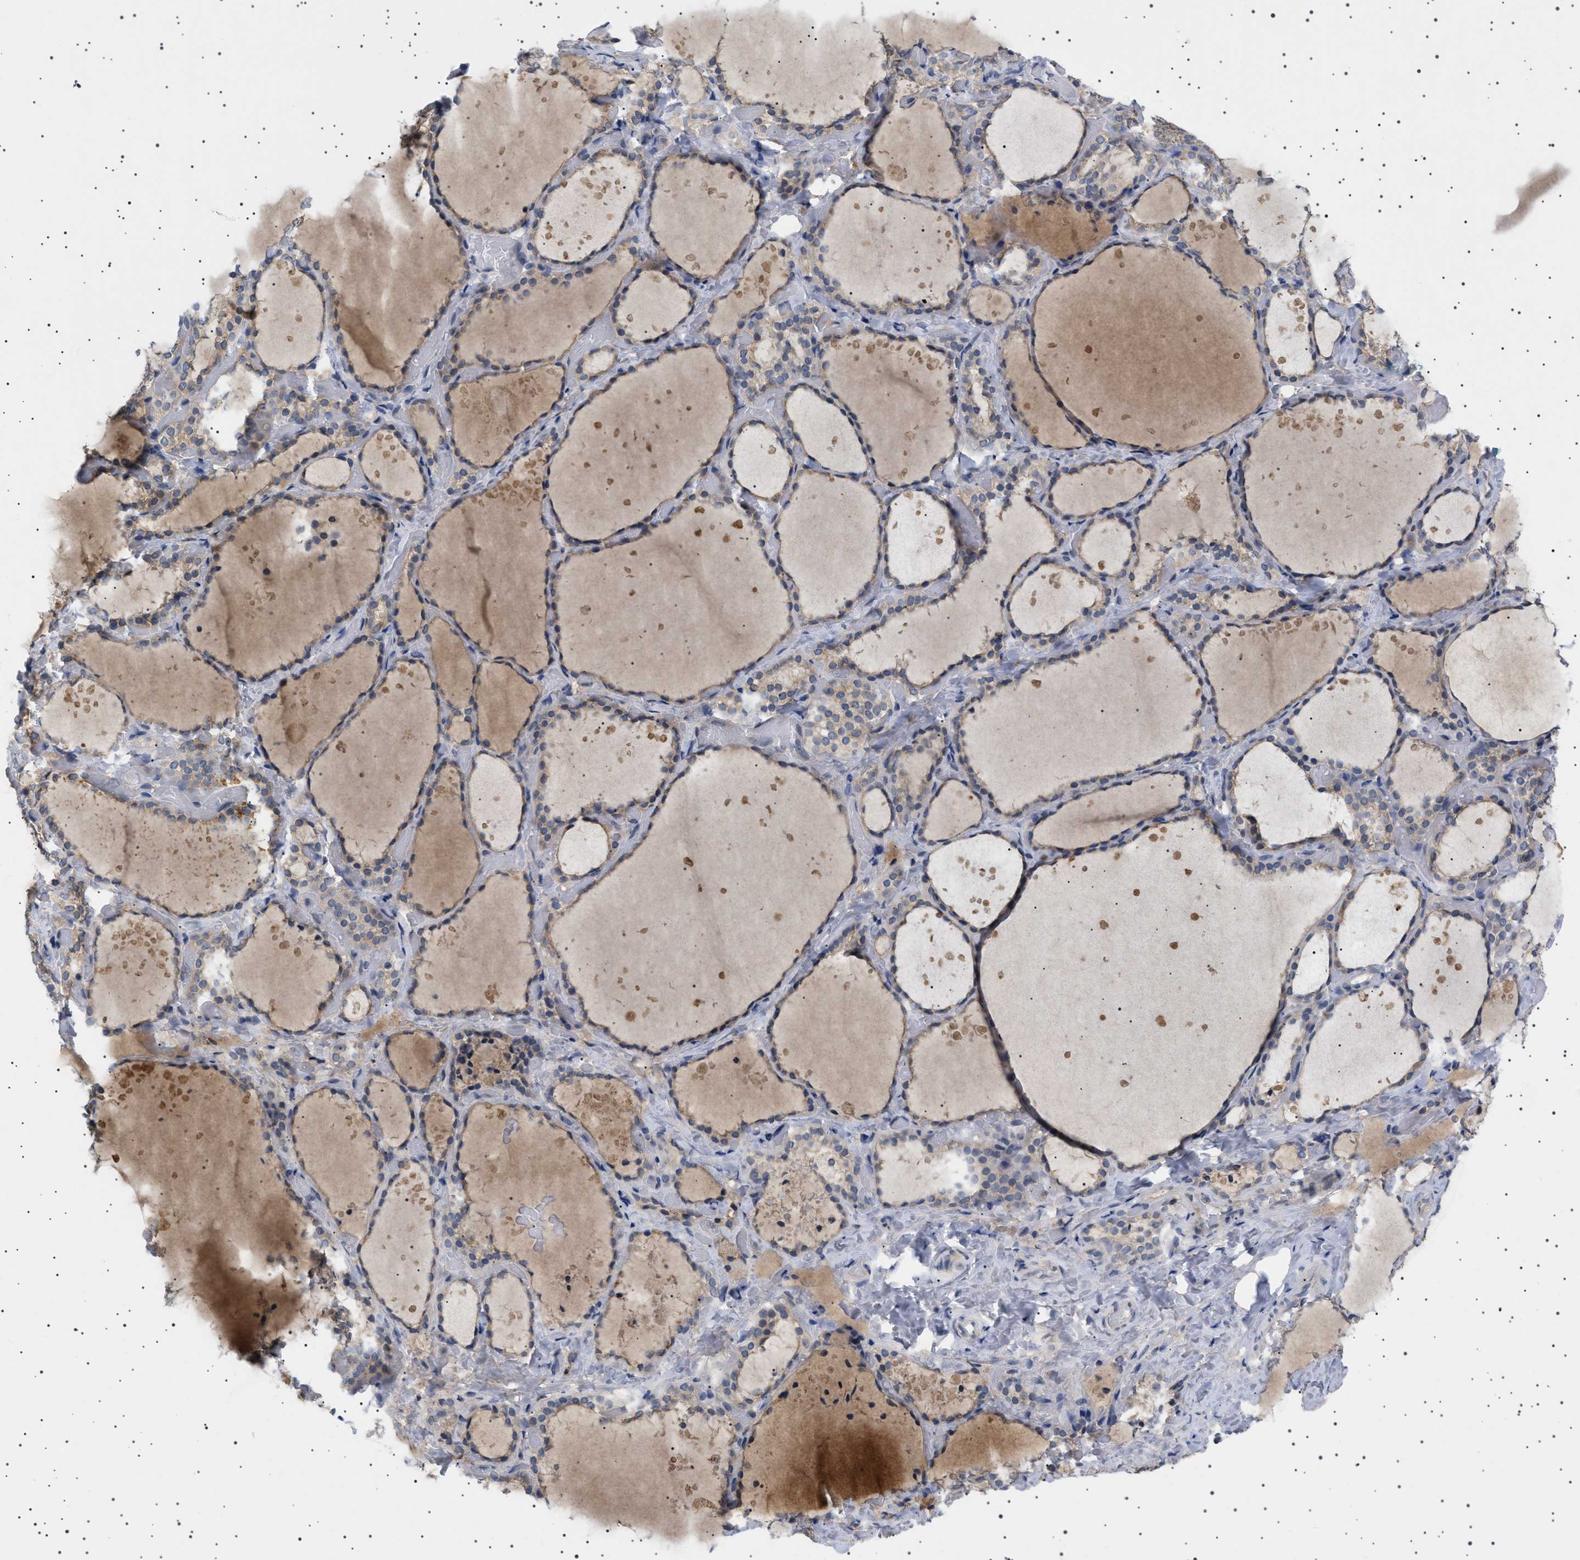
{"staining": {"intensity": "weak", "quantity": "25%-75%", "location": "cytoplasmic/membranous"}, "tissue": "thyroid gland", "cell_type": "Glandular cells", "image_type": "normal", "snomed": [{"axis": "morphology", "description": "Normal tissue, NOS"}, {"axis": "topography", "description": "Thyroid gland"}], "caption": "Approximately 25%-75% of glandular cells in benign human thyroid gland demonstrate weak cytoplasmic/membranous protein expression as visualized by brown immunohistochemical staining.", "gene": "NUP93", "patient": {"sex": "female", "age": 44}}